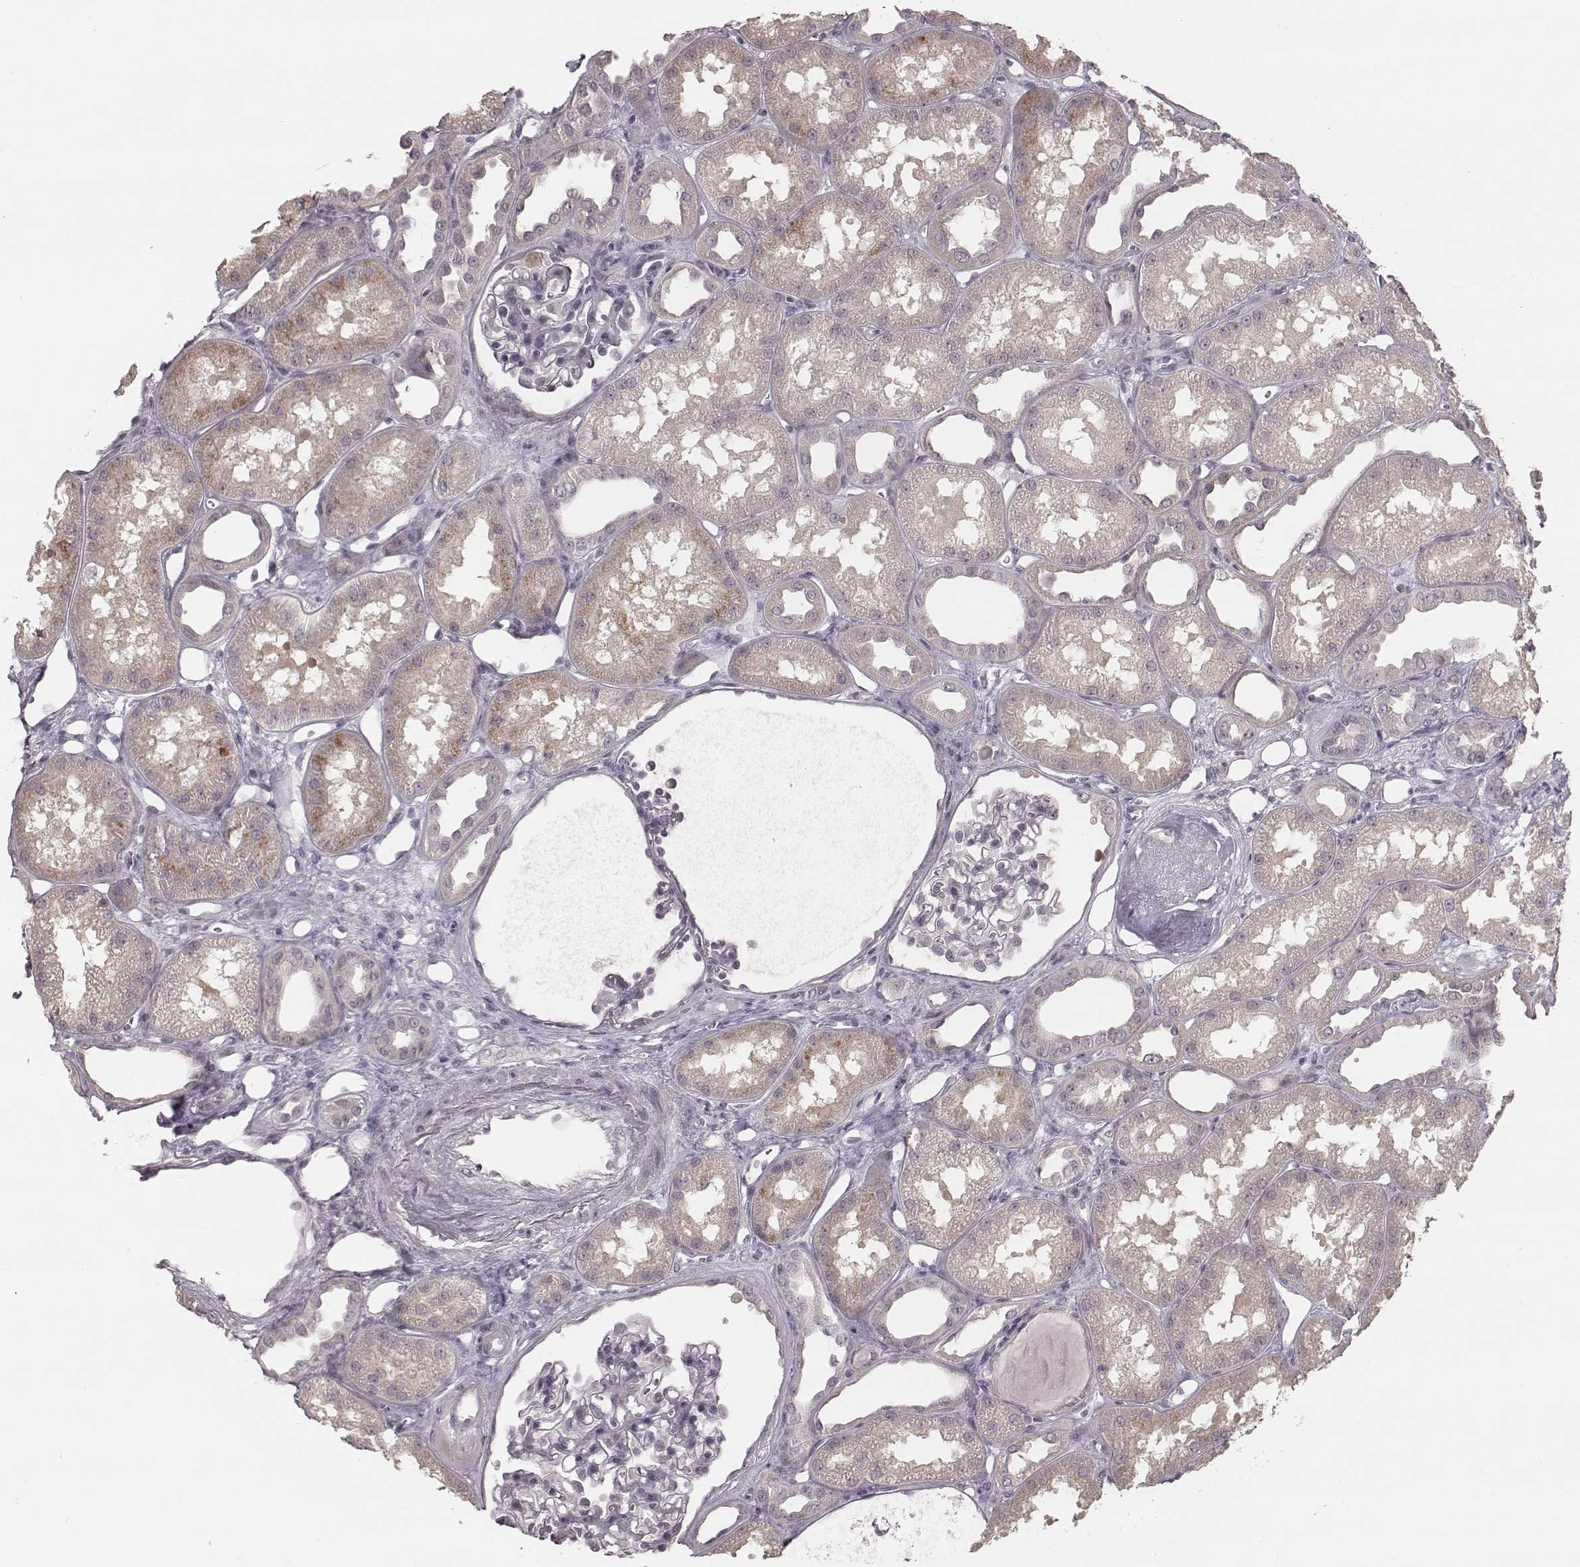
{"staining": {"intensity": "negative", "quantity": "none", "location": "none"}, "tissue": "kidney", "cell_type": "Cells in glomeruli", "image_type": "normal", "snomed": [{"axis": "morphology", "description": "Normal tissue, NOS"}, {"axis": "topography", "description": "Kidney"}], "caption": "An immunohistochemistry micrograph of unremarkable kidney is shown. There is no staining in cells in glomeruli of kidney.", "gene": "IQCG", "patient": {"sex": "male", "age": 61}}